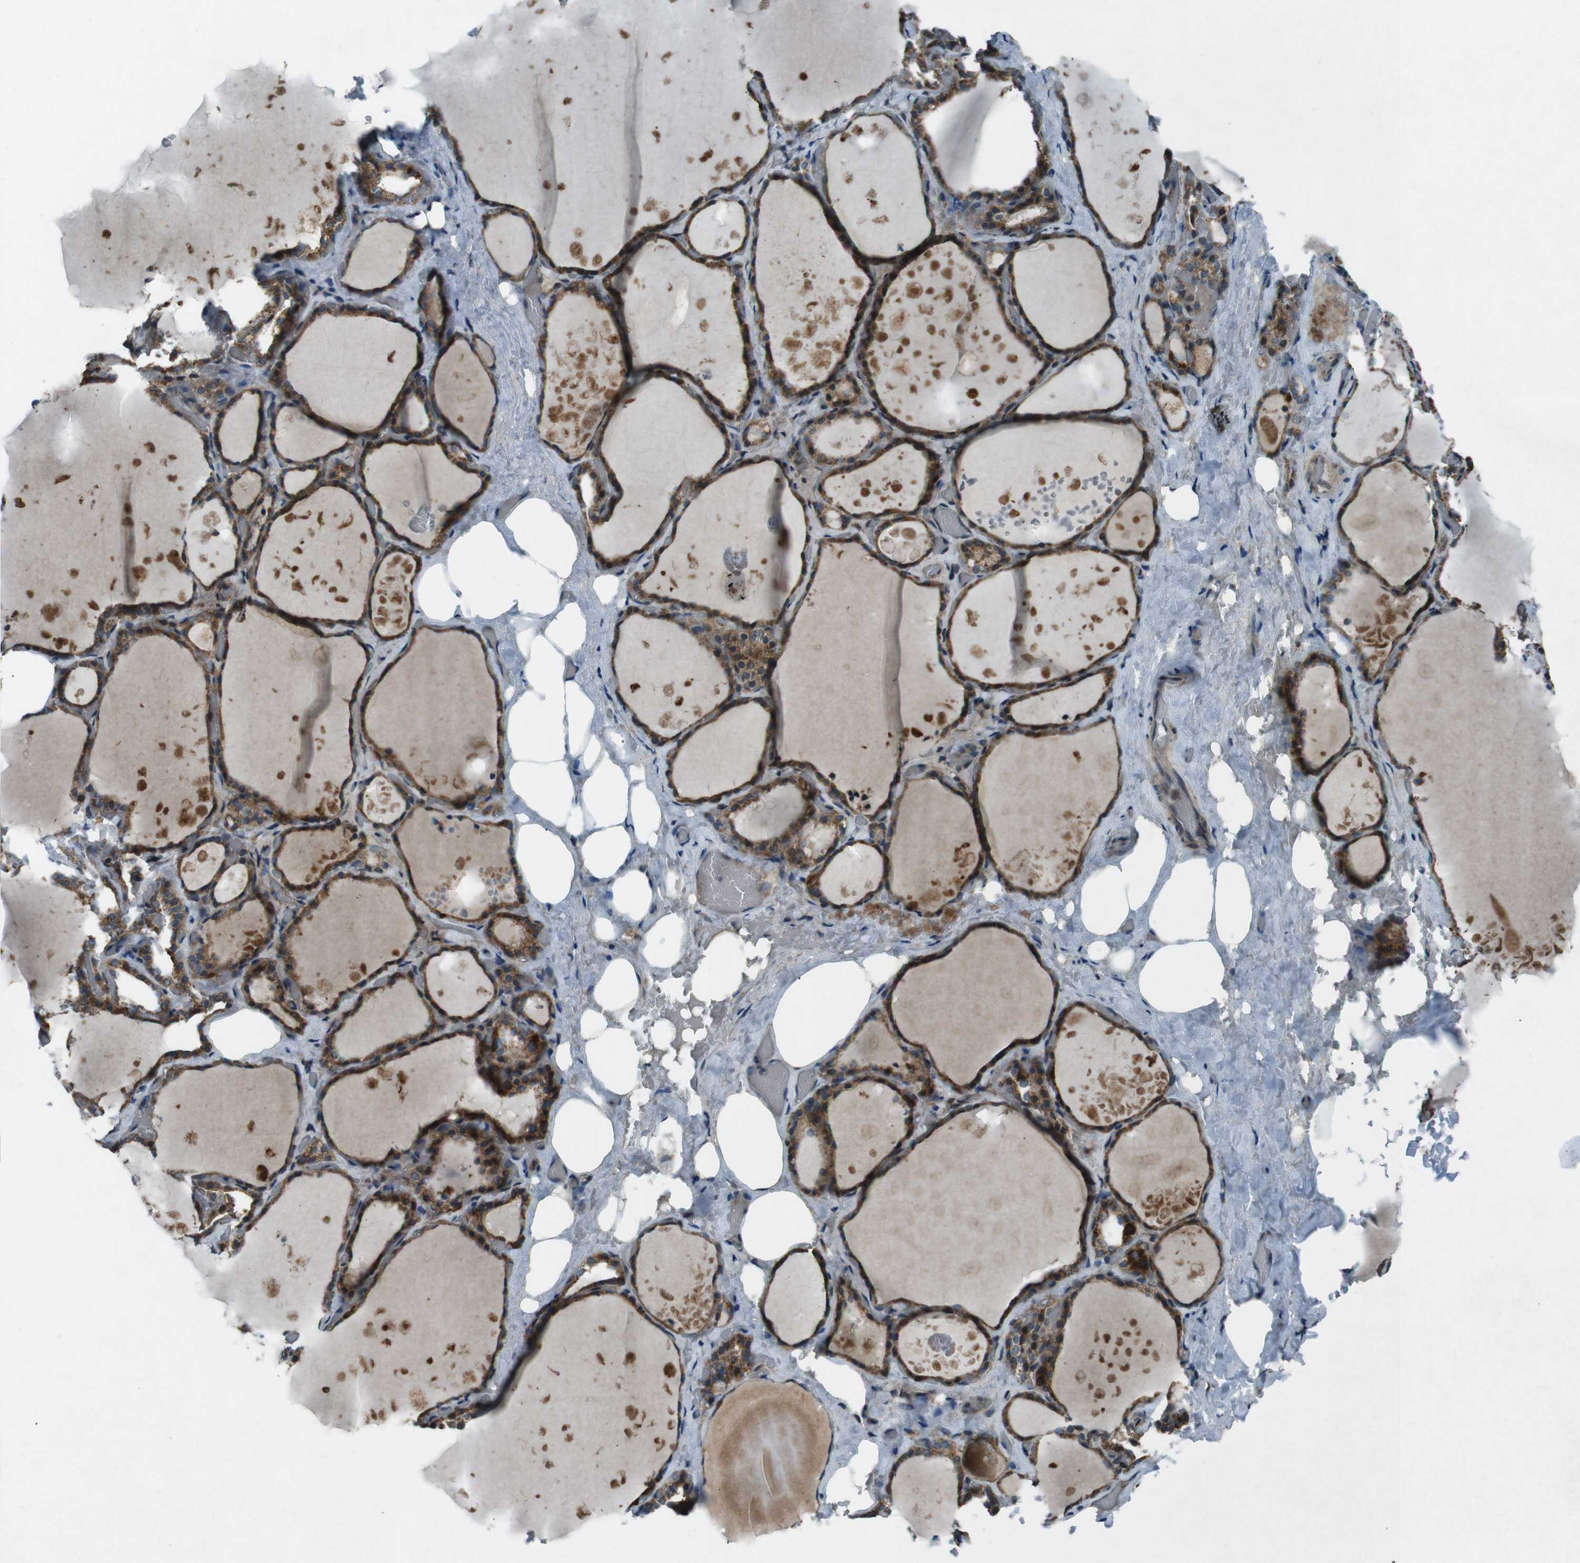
{"staining": {"intensity": "strong", "quantity": ">75%", "location": "cytoplasmic/membranous"}, "tissue": "thyroid gland", "cell_type": "Glandular cells", "image_type": "normal", "snomed": [{"axis": "morphology", "description": "Normal tissue, NOS"}, {"axis": "topography", "description": "Thyroid gland"}], "caption": "Glandular cells demonstrate strong cytoplasmic/membranous expression in approximately >75% of cells in normal thyroid gland. (IHC, brightfield microscopy, high magnification).", "gene": "SLC27A4", "patient": {"sex": "male", "age": 61}}